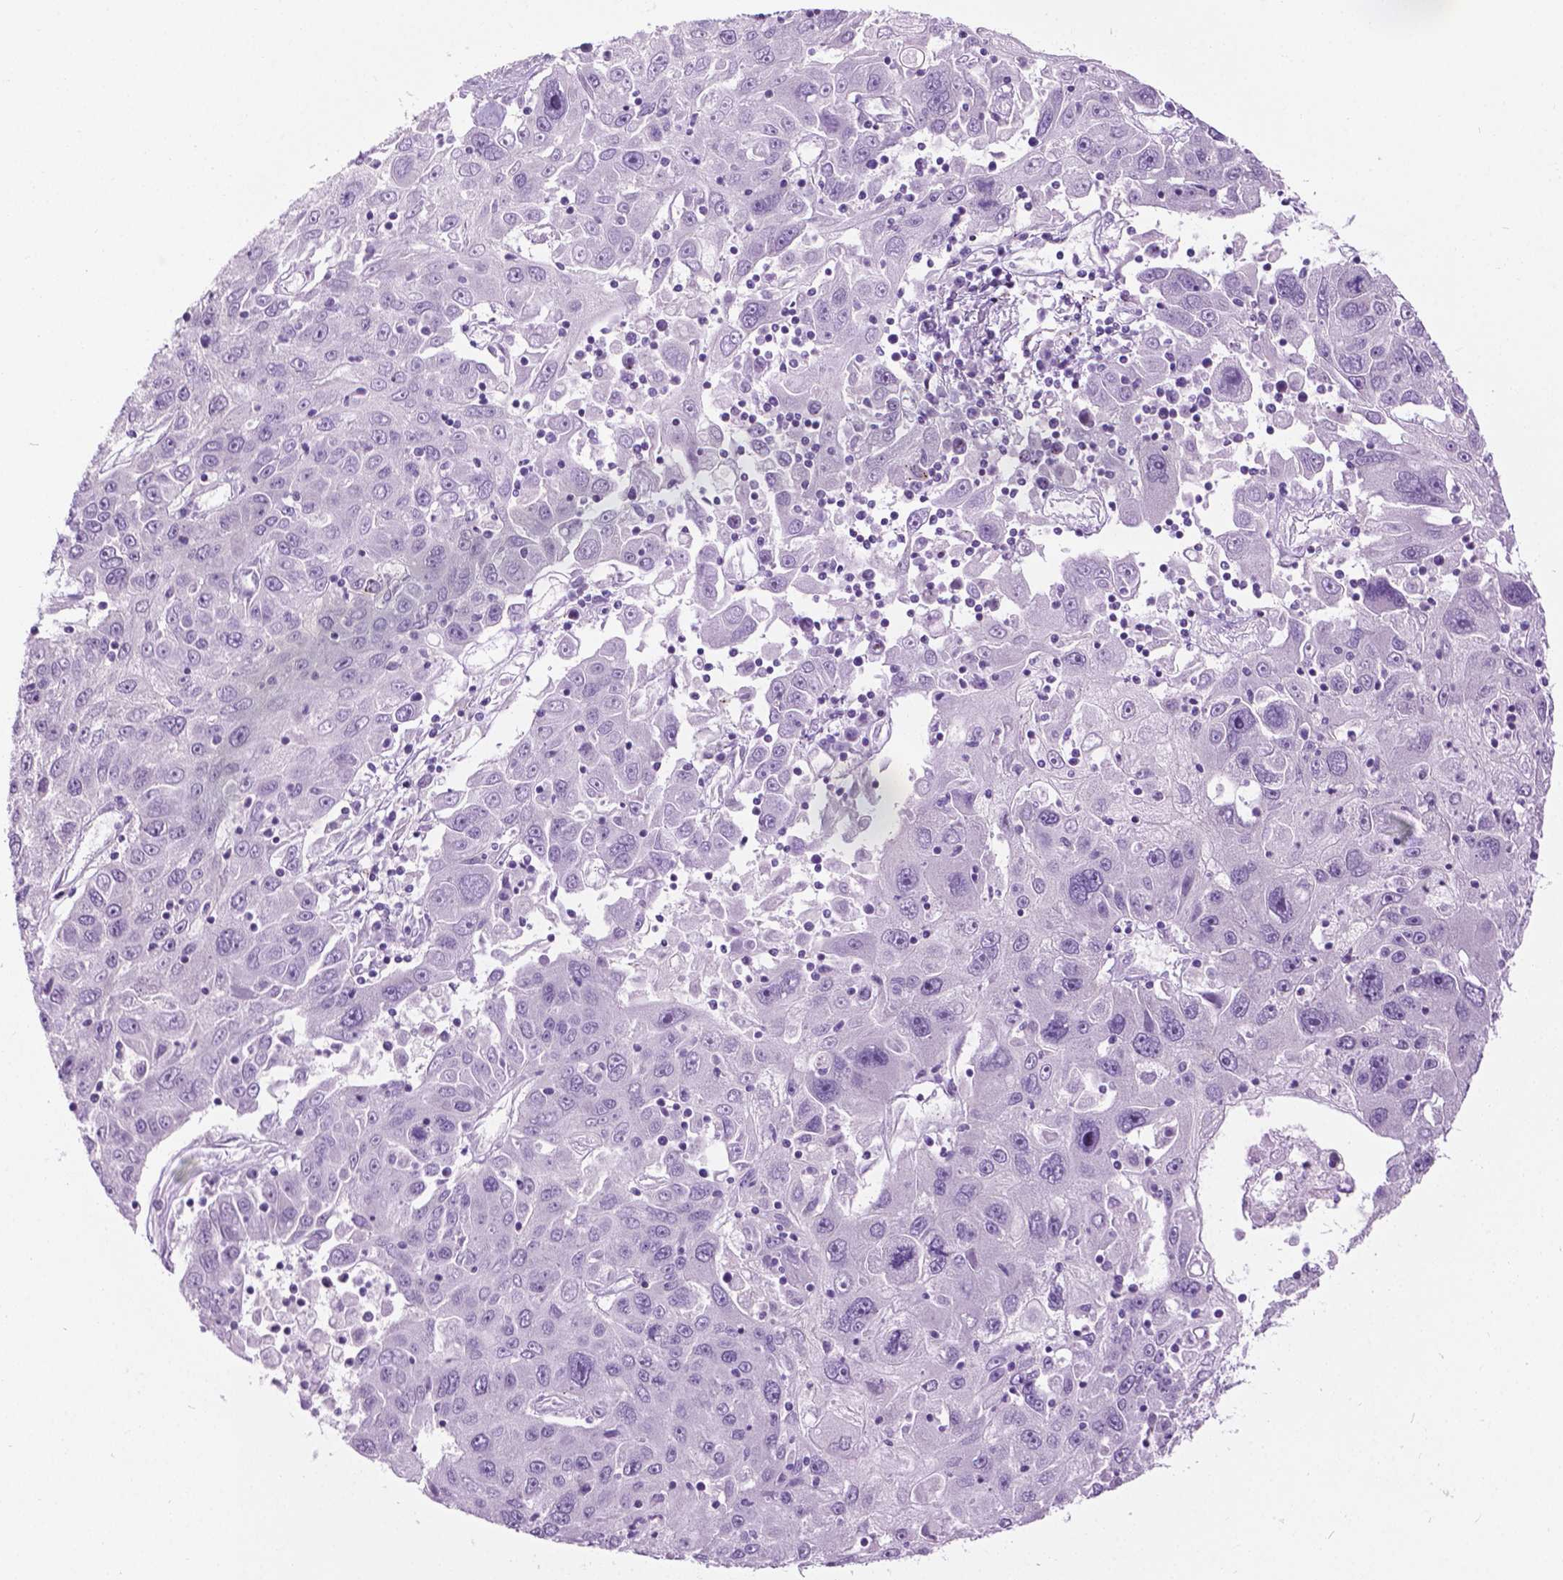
{"staining": {"intensity": "negative", "quantity": "none", "location": "none"}, "tissue": "stomach cancer", "cell_type": "Tumor cells", "image_type": "cancer", "snomed": [{"axis": "morphology", "description": "Adenocarcinoma, NOS"}, {"axis": "topography", "description": "Stomach"}], "caption": "IHC histopathology image of stomach cancer stained for a protein (brown), which displays no staining in tumor cells.", "gene": "SPECC1L", "patient": {"sex": "male", "age": 56}}